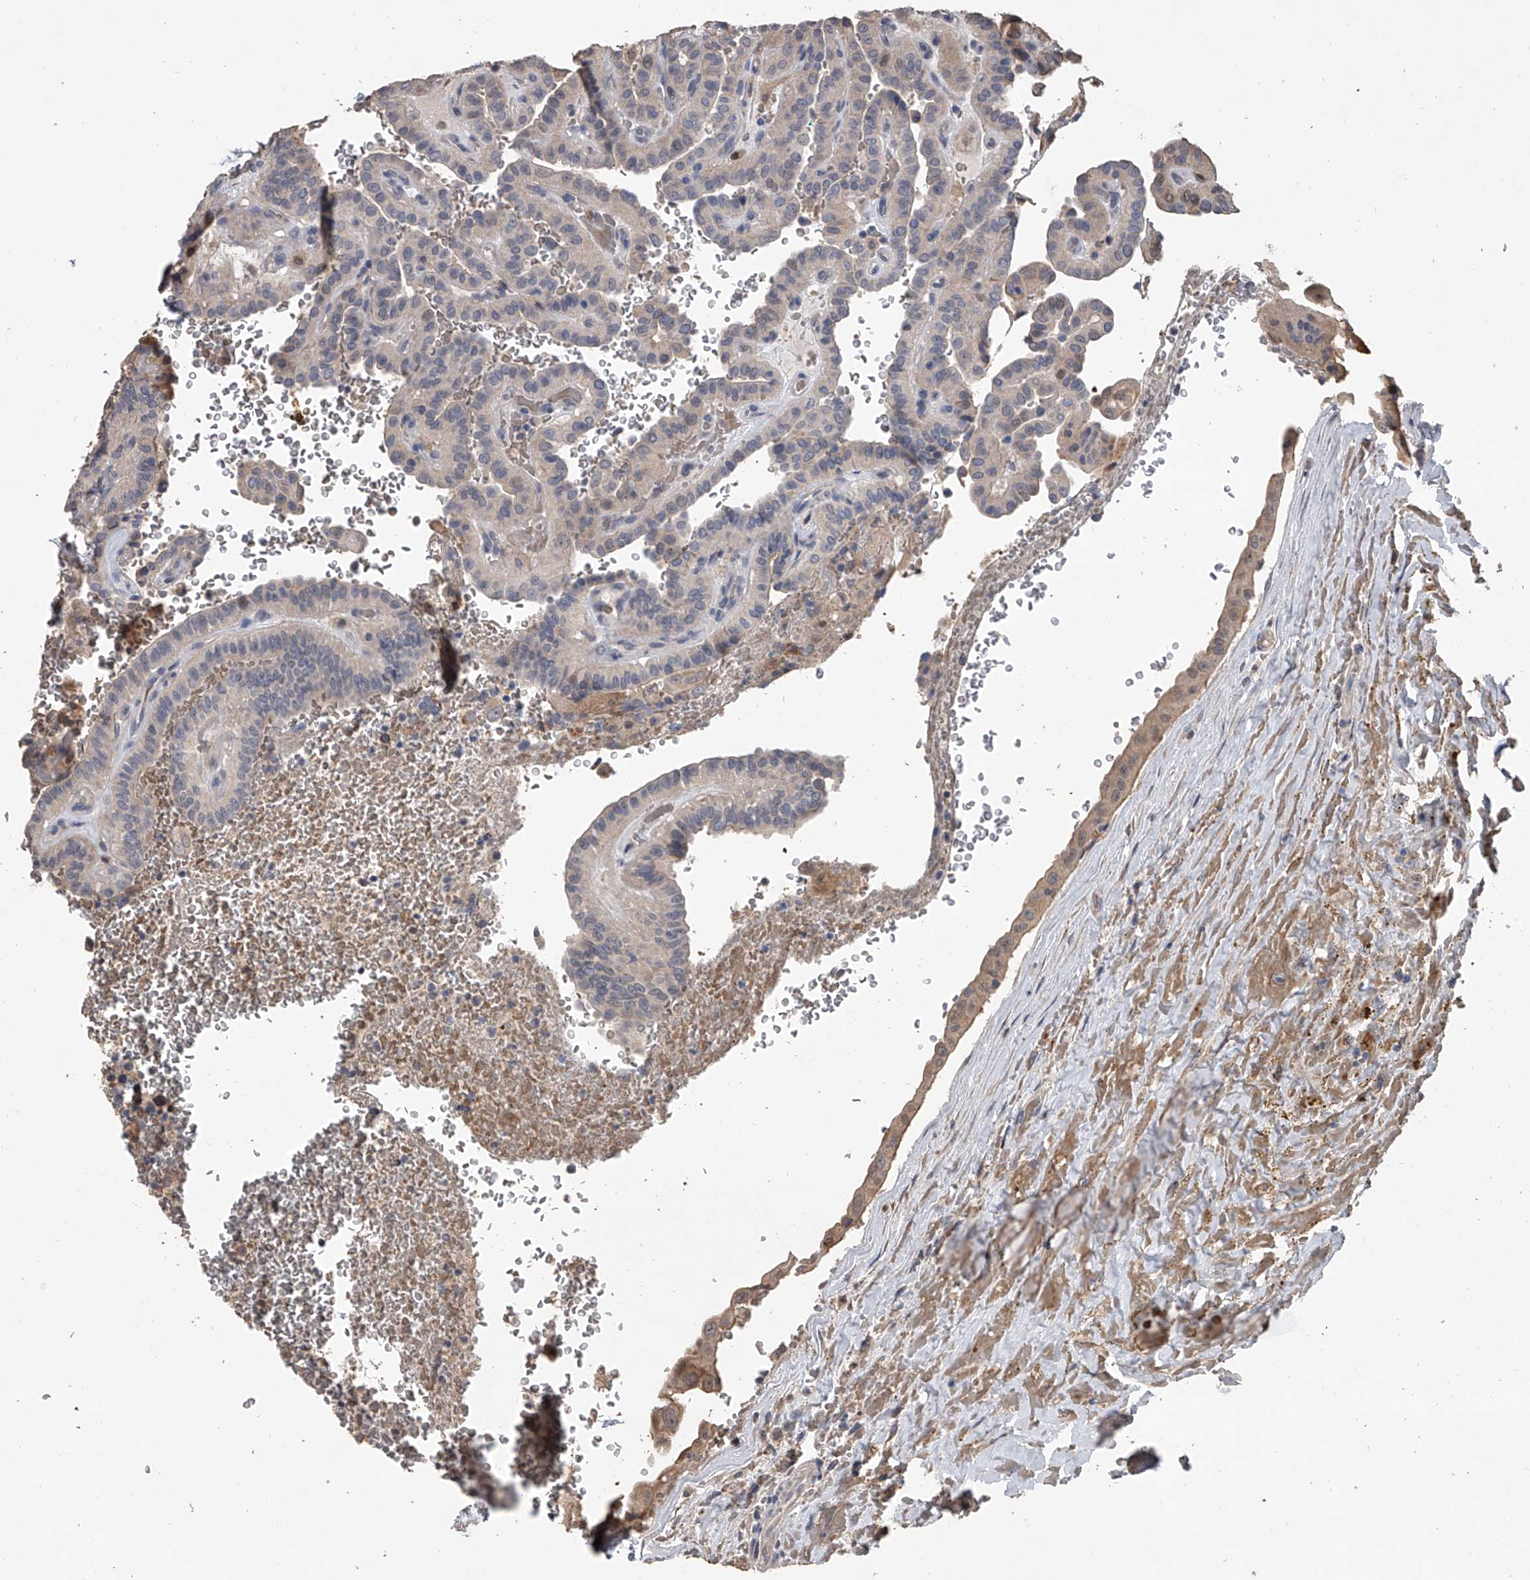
{"staining": {"intensity": "negative", "quantity": "none", "location": "none"}, "tissue": "thyroid cancer", "cell_type": "Tumor cells", "image_type": "cancer", "snomed": [{"axis": "morphology", "description": "Papillary adenocarcinoma, NOS"}, {"axis": "topography", "description": "Thyroid gland"}], "caption": "IHC micrograph of neoplastic tissue: human thyroid cancer (papillary adenocarcinoma) stained with DAB (3,3'-diaminobenzidine) reveals no significant protein expression in tumor cells.", "gene": "DOCK9", "patient": {"sex": "male", "age": 77}}